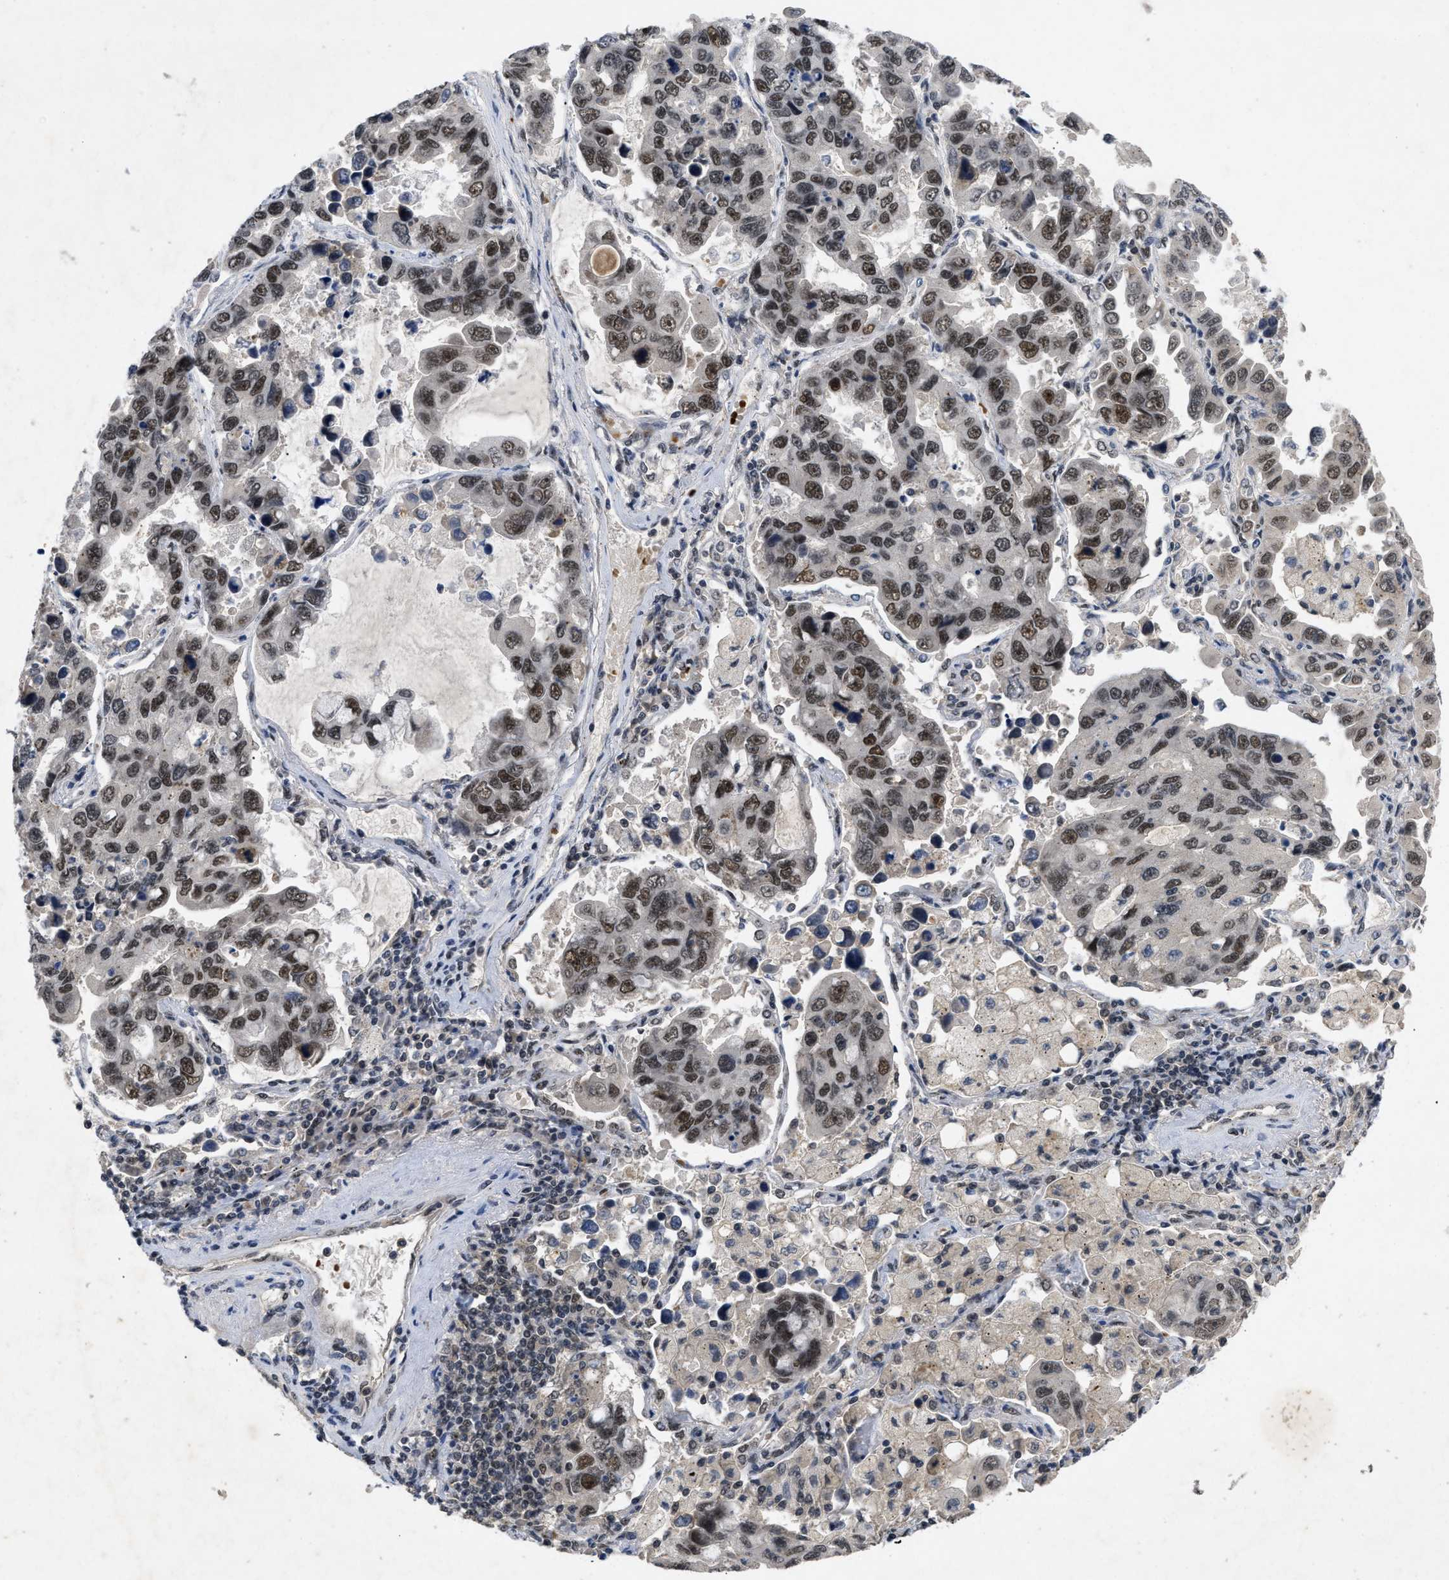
{"staining": {"intensity": "moderate", "quantity": ">75%", "location": "nuclear"}, "tissue": "lung cancer", "cell_type": "Tumor cells", "image_type": "cancer", "snomed": [{"axis": "morphology", "description": "Adenocarcinoma, NOS"}, {"axis": "topography", "description": "Lung"}], "caption": "Lung adenocarcinoma stained with IHC demonstrates moderate nuclear positivity in about >75% of tumor cells.", "gene": "ZNF346", "patient": {"sex": "male", "age": 64}}